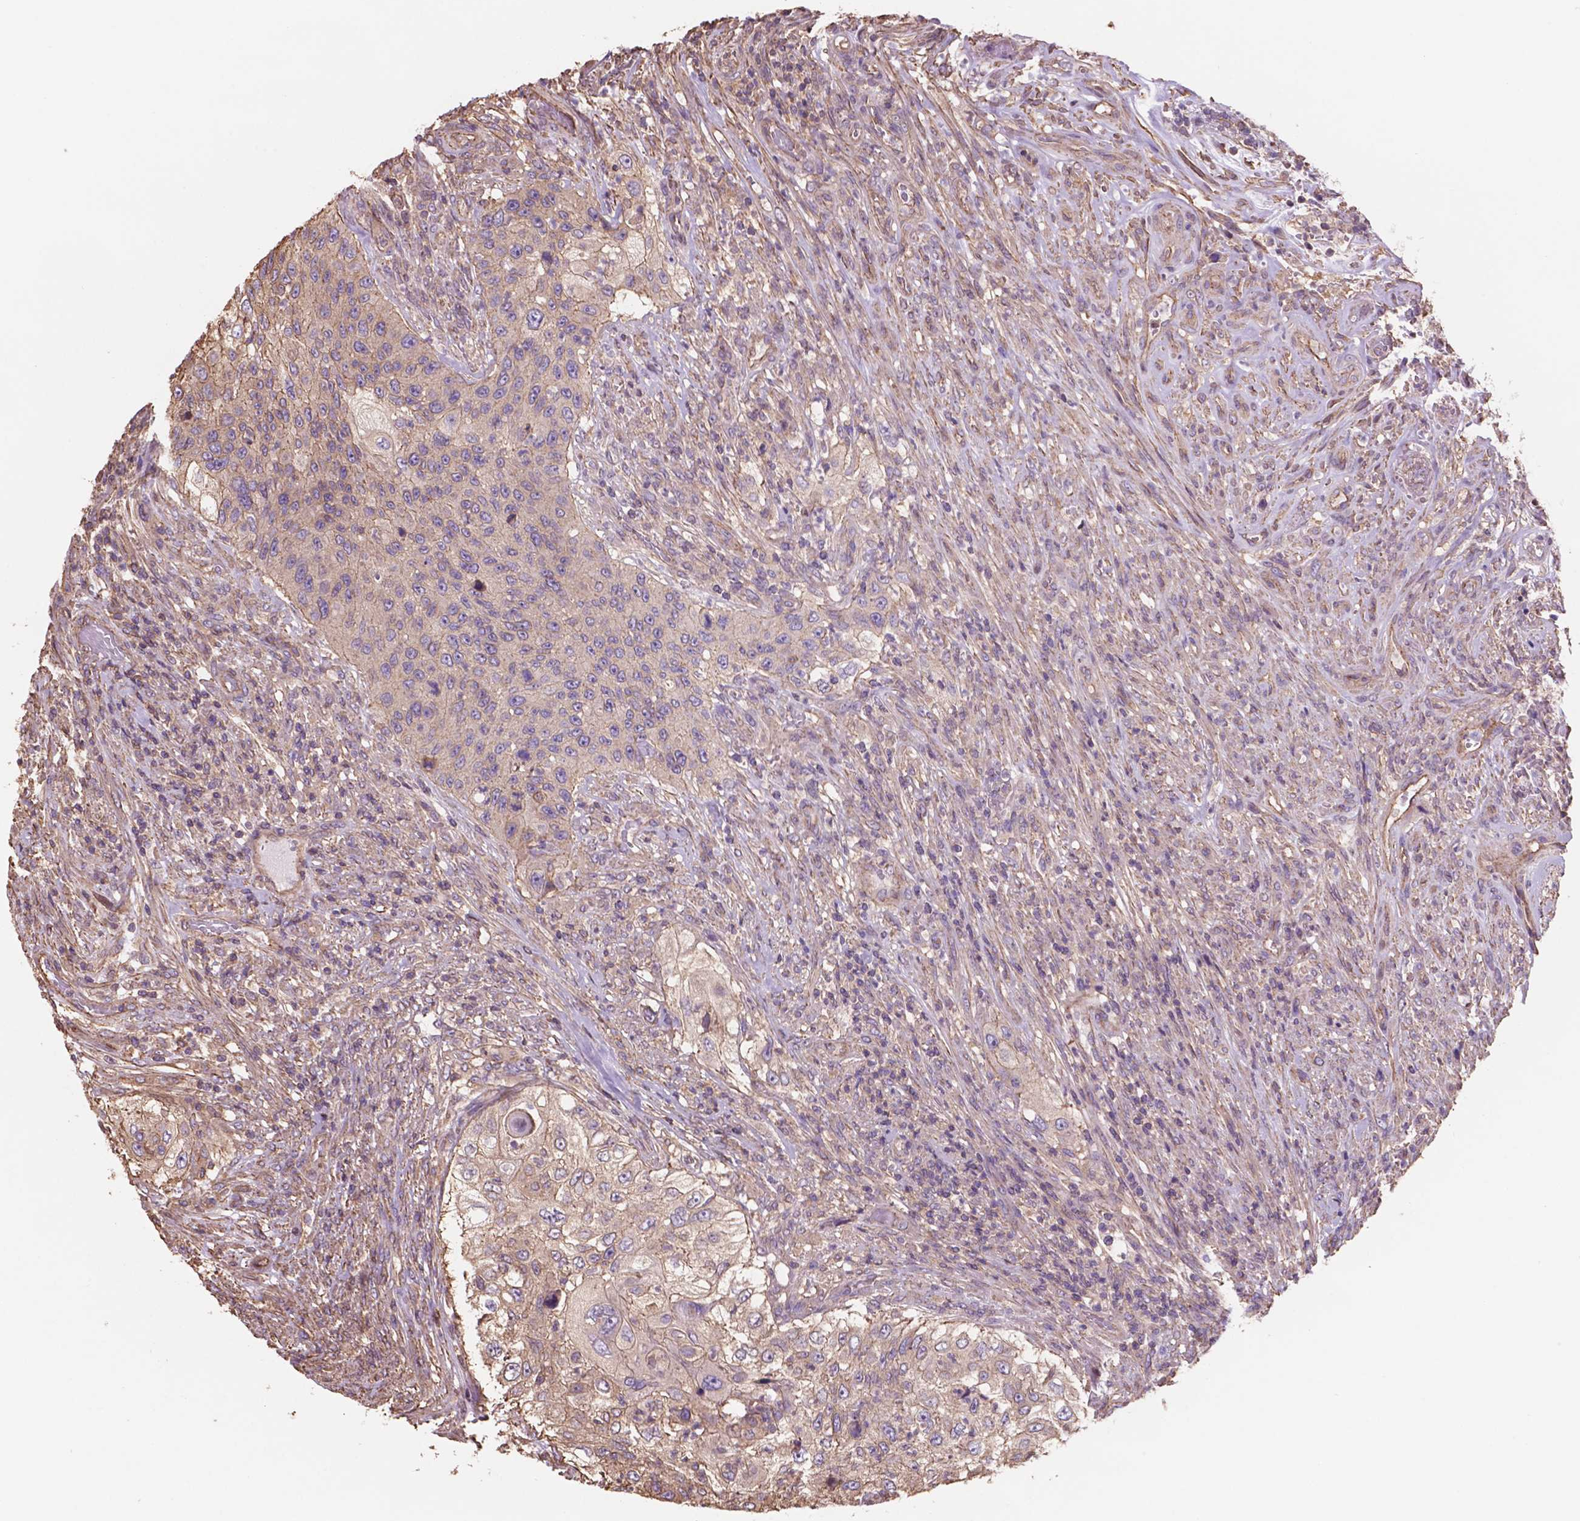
{"staining": {"intensity": "weak", "quantity": "<25%", "location": "cytoplasmic/membranous"}, "tissue": "urothelial cancer", "cell_type": "Tumor cells", "image_type": "cancer", "snomed": [{"axis": "morphology", "description": "Urothelial carcinoma, High grade"}, {"axis": "topography", "description": "Urinary bladder"}], "caption": "Protein analysis of high-grade urothelial carcinoma demonstrates no significant expression in tumor cells.", "gene": "NIPA2", "patient": {"sex": "female", "age": 60}}